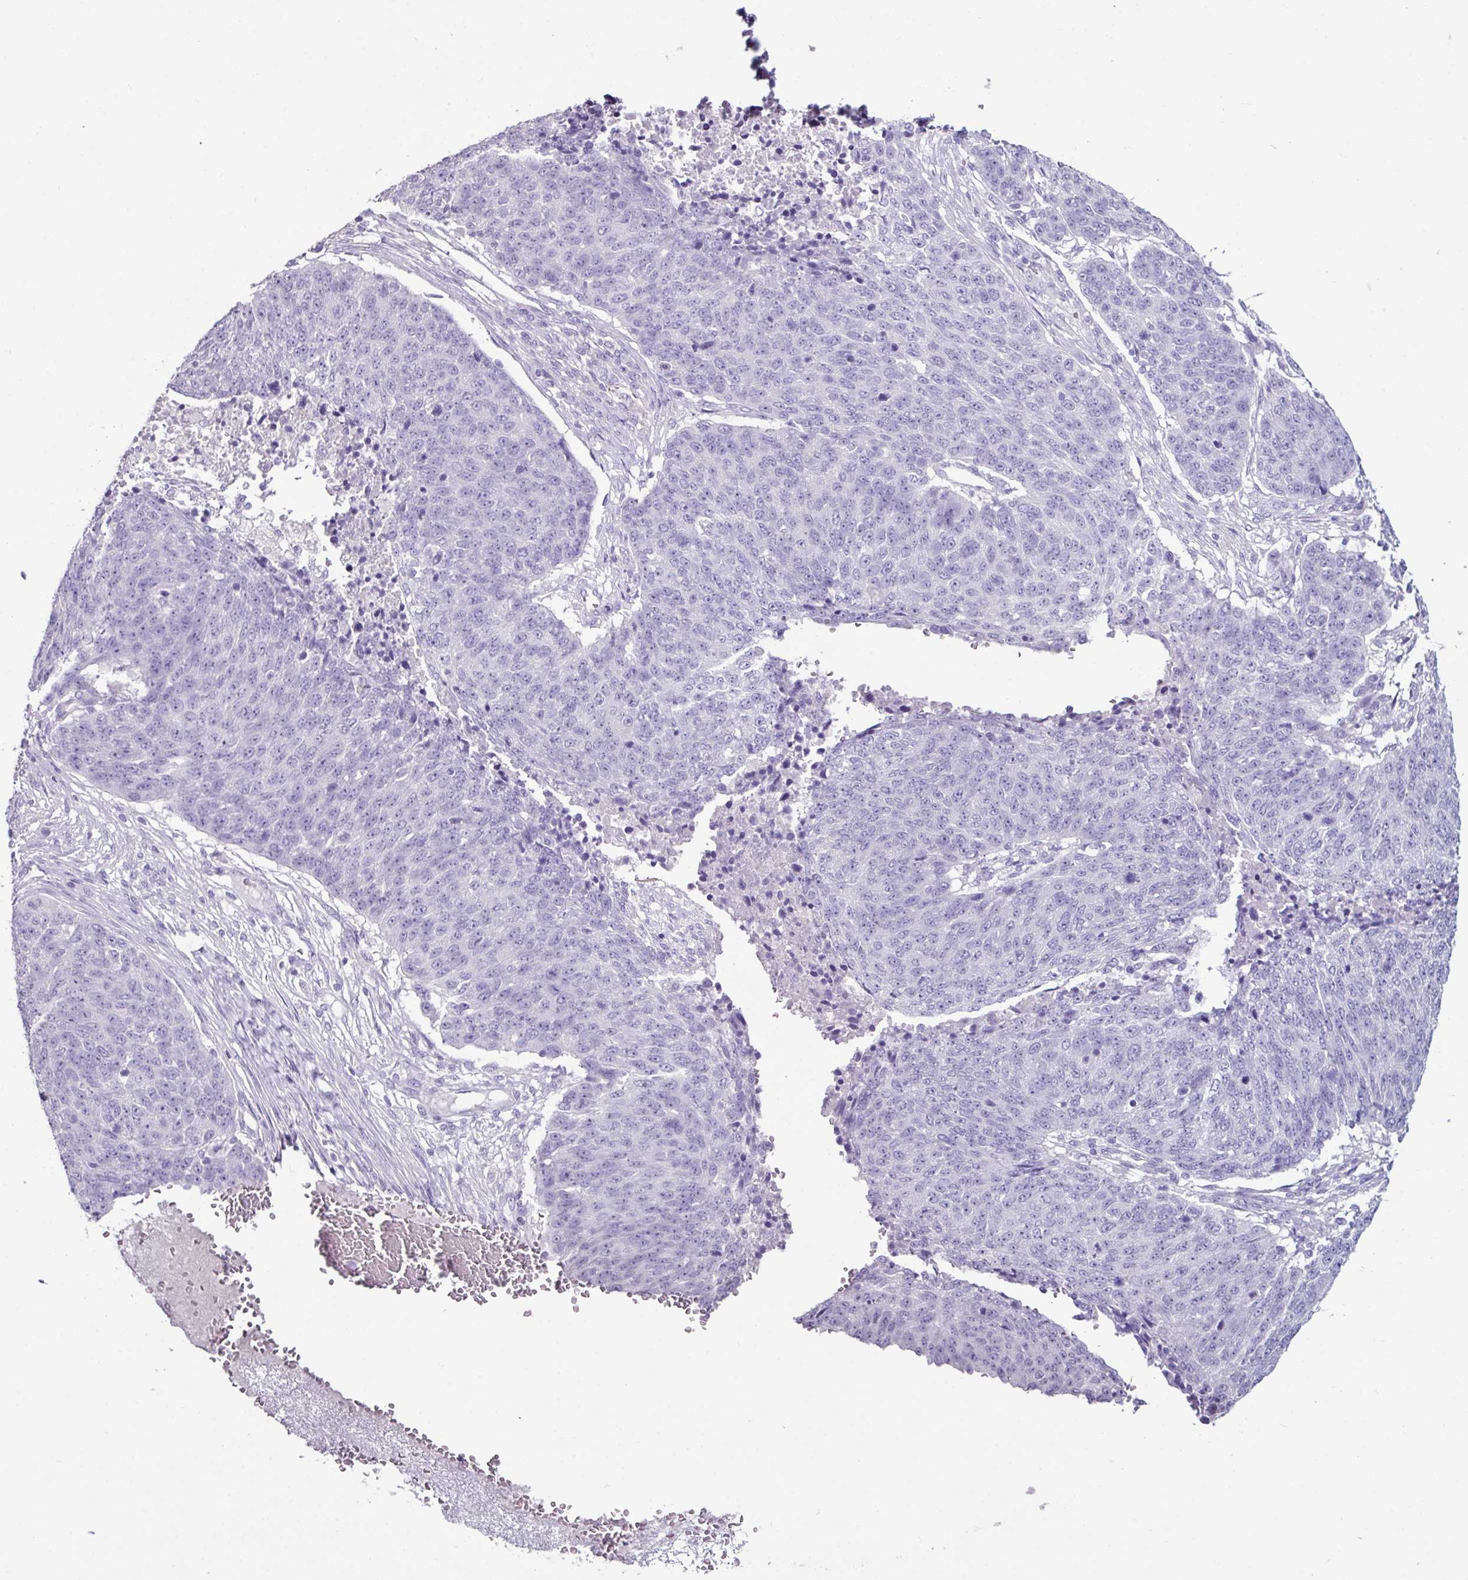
{"staining": {"intensity": "negative", "quantity": "none", "location": "none"}, "tissue": "lung cancer", "cell_type": "Tumor cells", "image_type": "cancer", "snomed": [{"axis": "morphology", "description": "Normal tissue, NOS"}, {"axis": "morphology", "description": "Squamous cell carcinoma, NOS"}, {"axis": "topography", "description": "Lymph node"}, {"axis": "topography", "description": "Lung"}], "caption": "Immunohistochemical staining of lung squamous cell carcinoma exhibits no significant staining in tumor cells.", "gene": "GLP2R", "patient": {"sex": "male", "age": 66}}